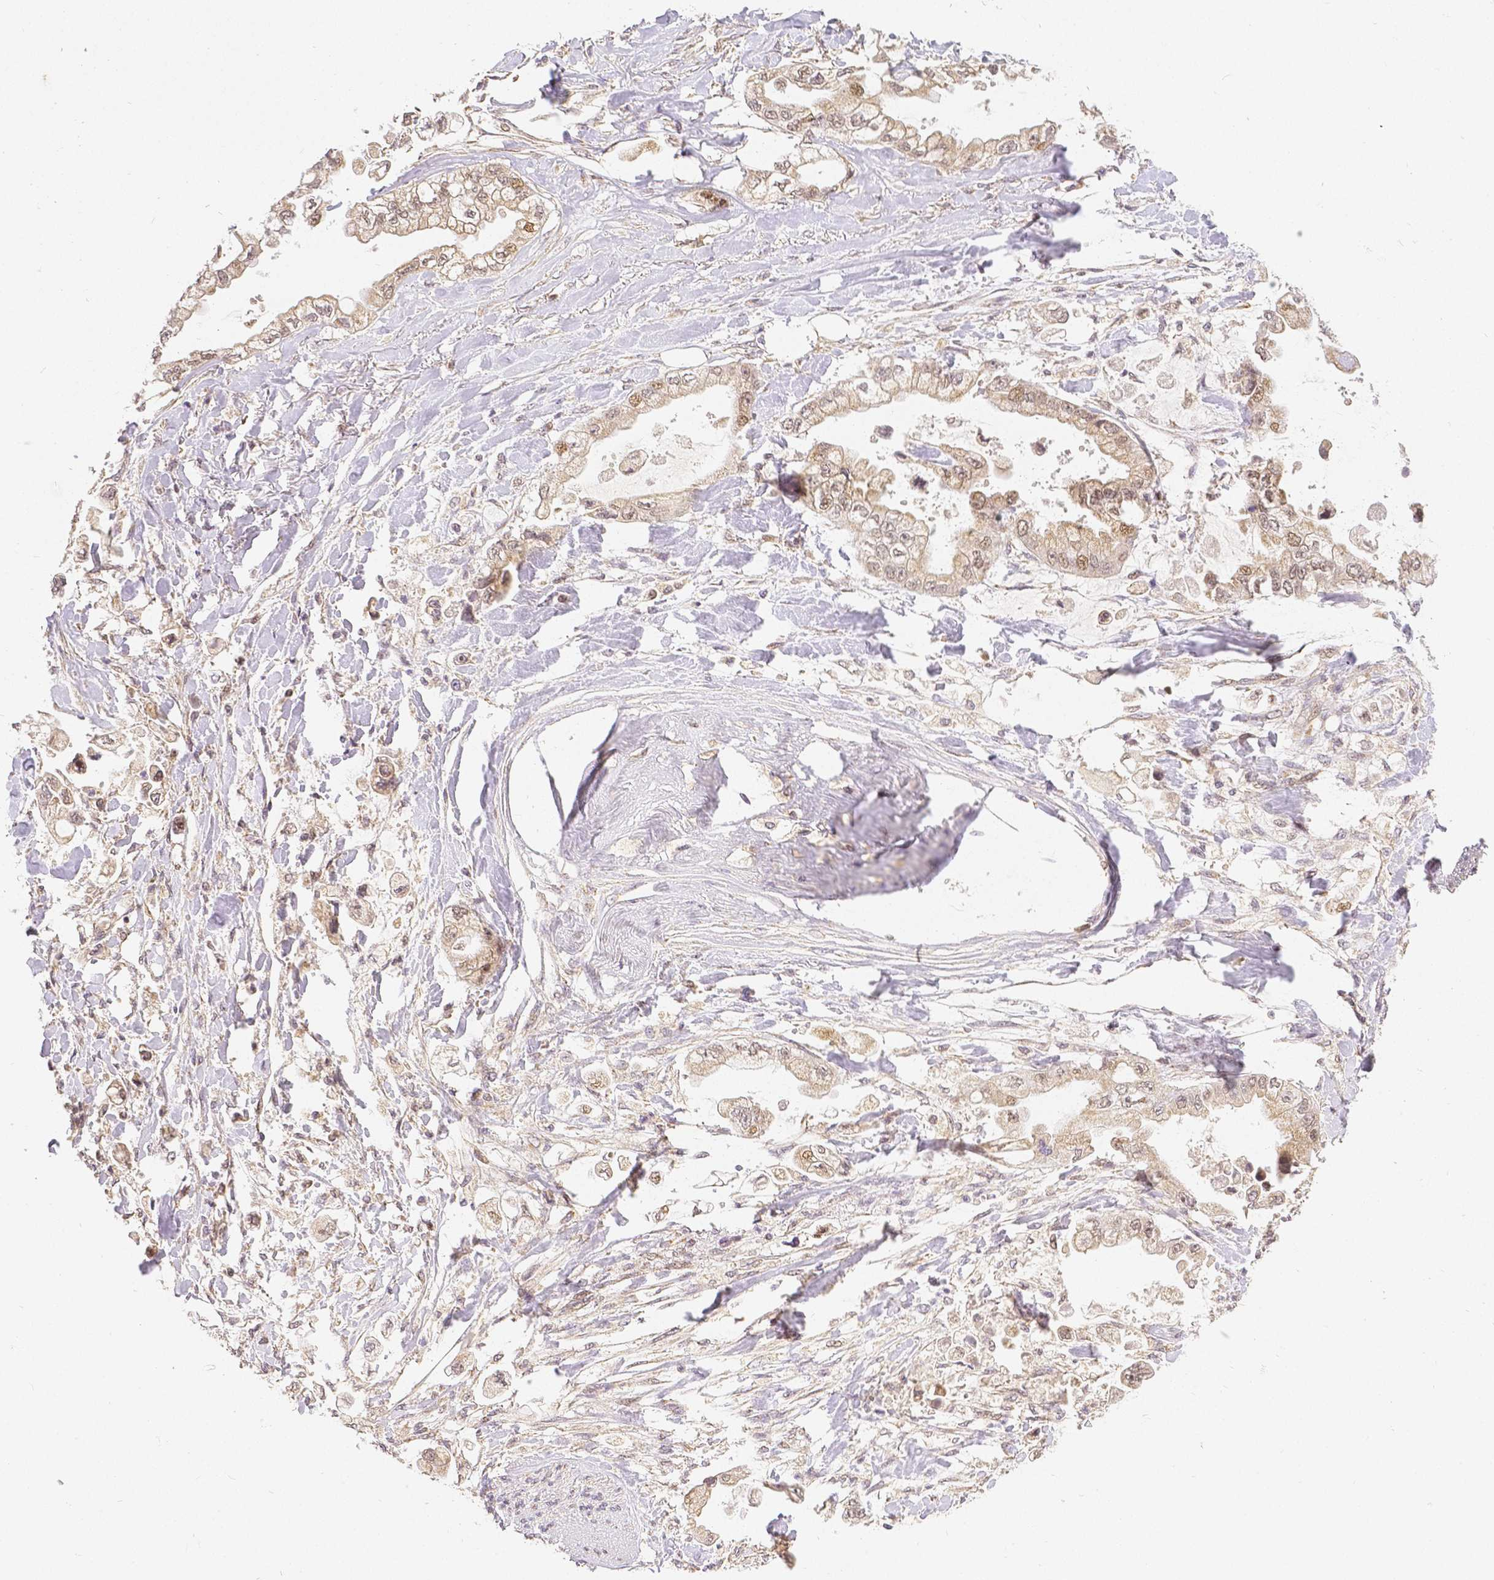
{"staining": {"intensity": "moderate", "quantity": ">75%", "location": "cytoplasmic/membranous,nuclear"}, "tissue": "stomach cancer", "cell_type": "Tumor cells", "image_type": "cancer", "snomed": [{"axis": "morphology", "description": "Adenocarcinoma, NOS"}, {"axis": "topography", "description": "Stomach"}], "caption": "This histopathology image displays immunohistochemistry staining of adenocarcinoma (stomach), with medium moderate cytoplasmic/membranous and nuclear positivity in about >75% of tumor cells.", "gene": "RHOT1", "patient": {"sex": "male", "age": 62}}